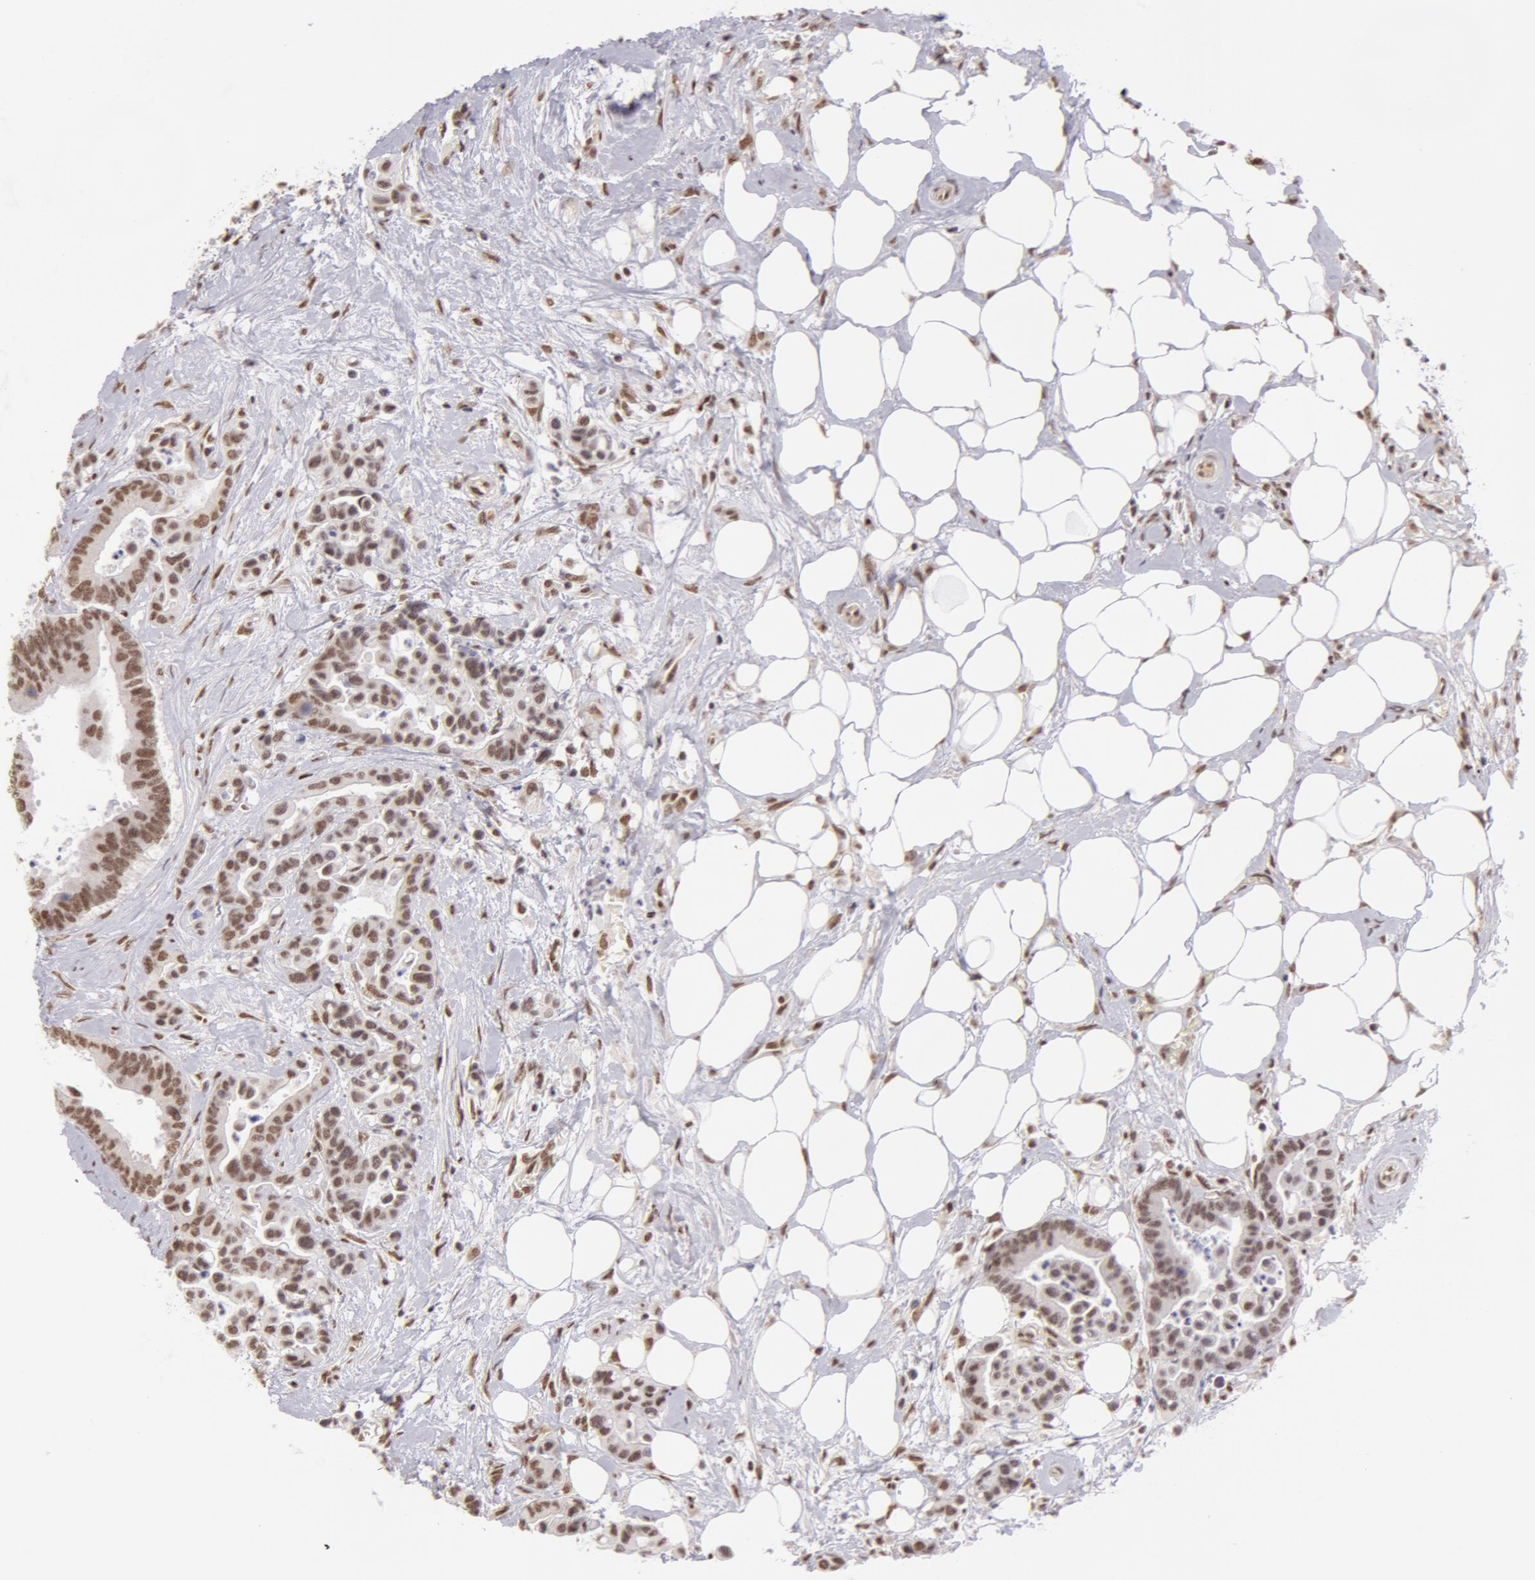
{"staining": {"intensity": "moderate", "quantity": ">75%", "location": "nuclear"}, "tissue": "colorectal cancer", "cell_type": "Tumor cells", "image_type": "cancer", "snomed": [{"axis": "morphology", "description": "Adenocarcinoma, NOS"}, {"axis": "topography", "description": "Colon"}], "caption": "Colorectal cancer (adenocarcinoma) stained for a protein (brown) demonstrates moderate nuclear positive expression in approximately >75% of tumor cells.", "gene": "VRTN", "patient": {"sex": "male", "age": 82}}